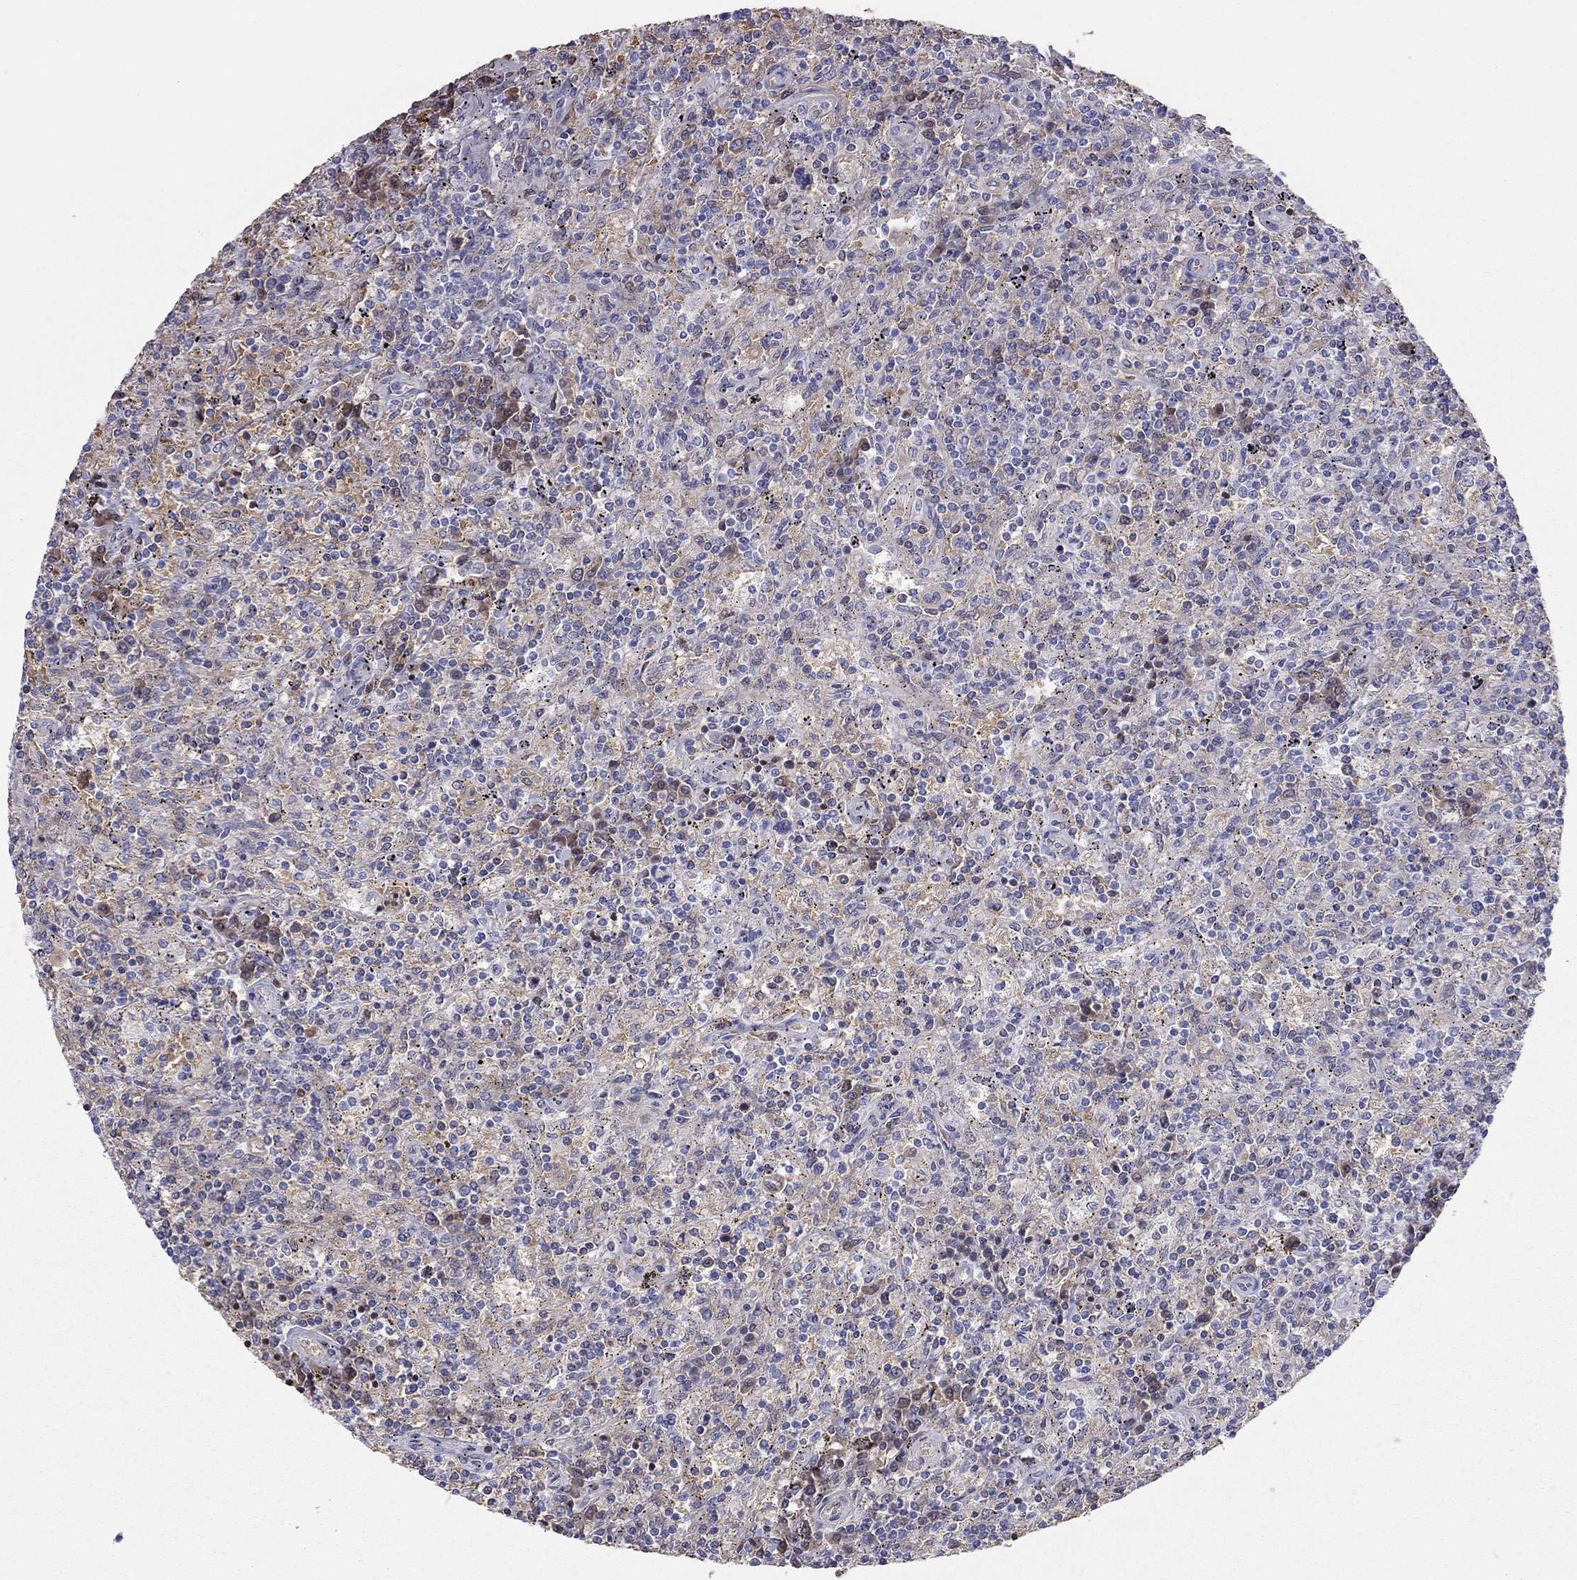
{"staining": {"intensity": "negative", "quantity": "none", "location": "none"}, "tissue": "lymphoma", "cell_type": "Tumor cells", "image_type": "cancer", "snomed": [{"axis": "morphology", "description": "Malignant lymphoma, non-Hodgkin's type, Low grade"}, {"axis": "topography", "description": "Spleen"}], "caption": "A high-resolution photomicrograph shows IHC staining of lymphoma, which displays no significant expression in tumor cells.", "gene": "RHD", "patient": {"sex": "male", "age": 62}}